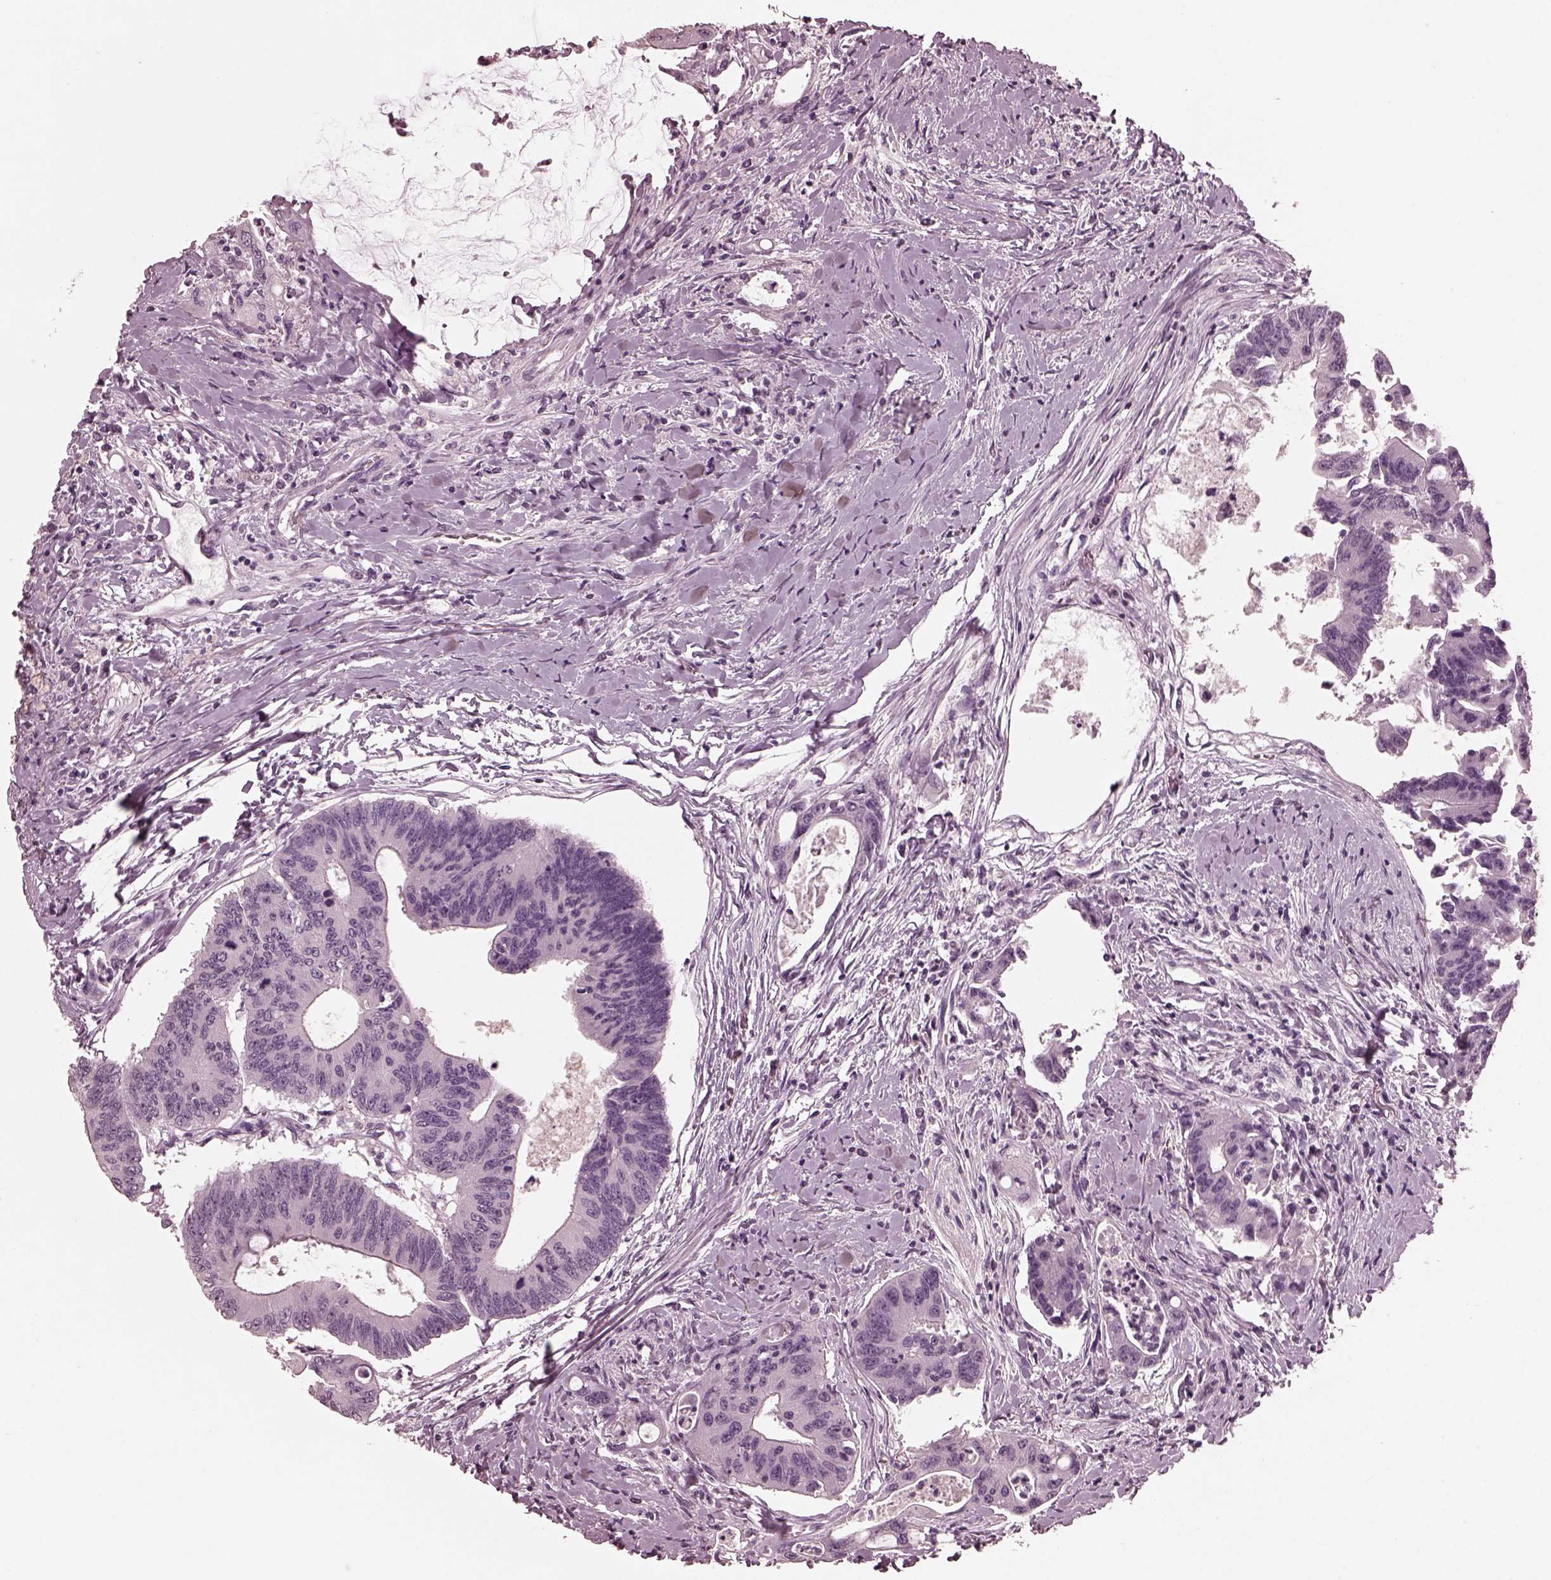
{"staining": {"intensity": "negative", "quantity": "none", "location": "none"}, "tissue": "colorectal cancer", "cell_type": "Tumor cells", "image_type": "cancer", "snomed": [{"axis": "morphology", "description": "Adenocarcinoma, NOS"}, {"axis": "topography", "description": "Rectum"}], "caption": "Adenocarcinoma (colorectal) stained for a protein using immunohistochemistry (IHC) shows no expression tumor cells.", "gene": "CGA", "patient": {"sex": "male", "age": 59}}